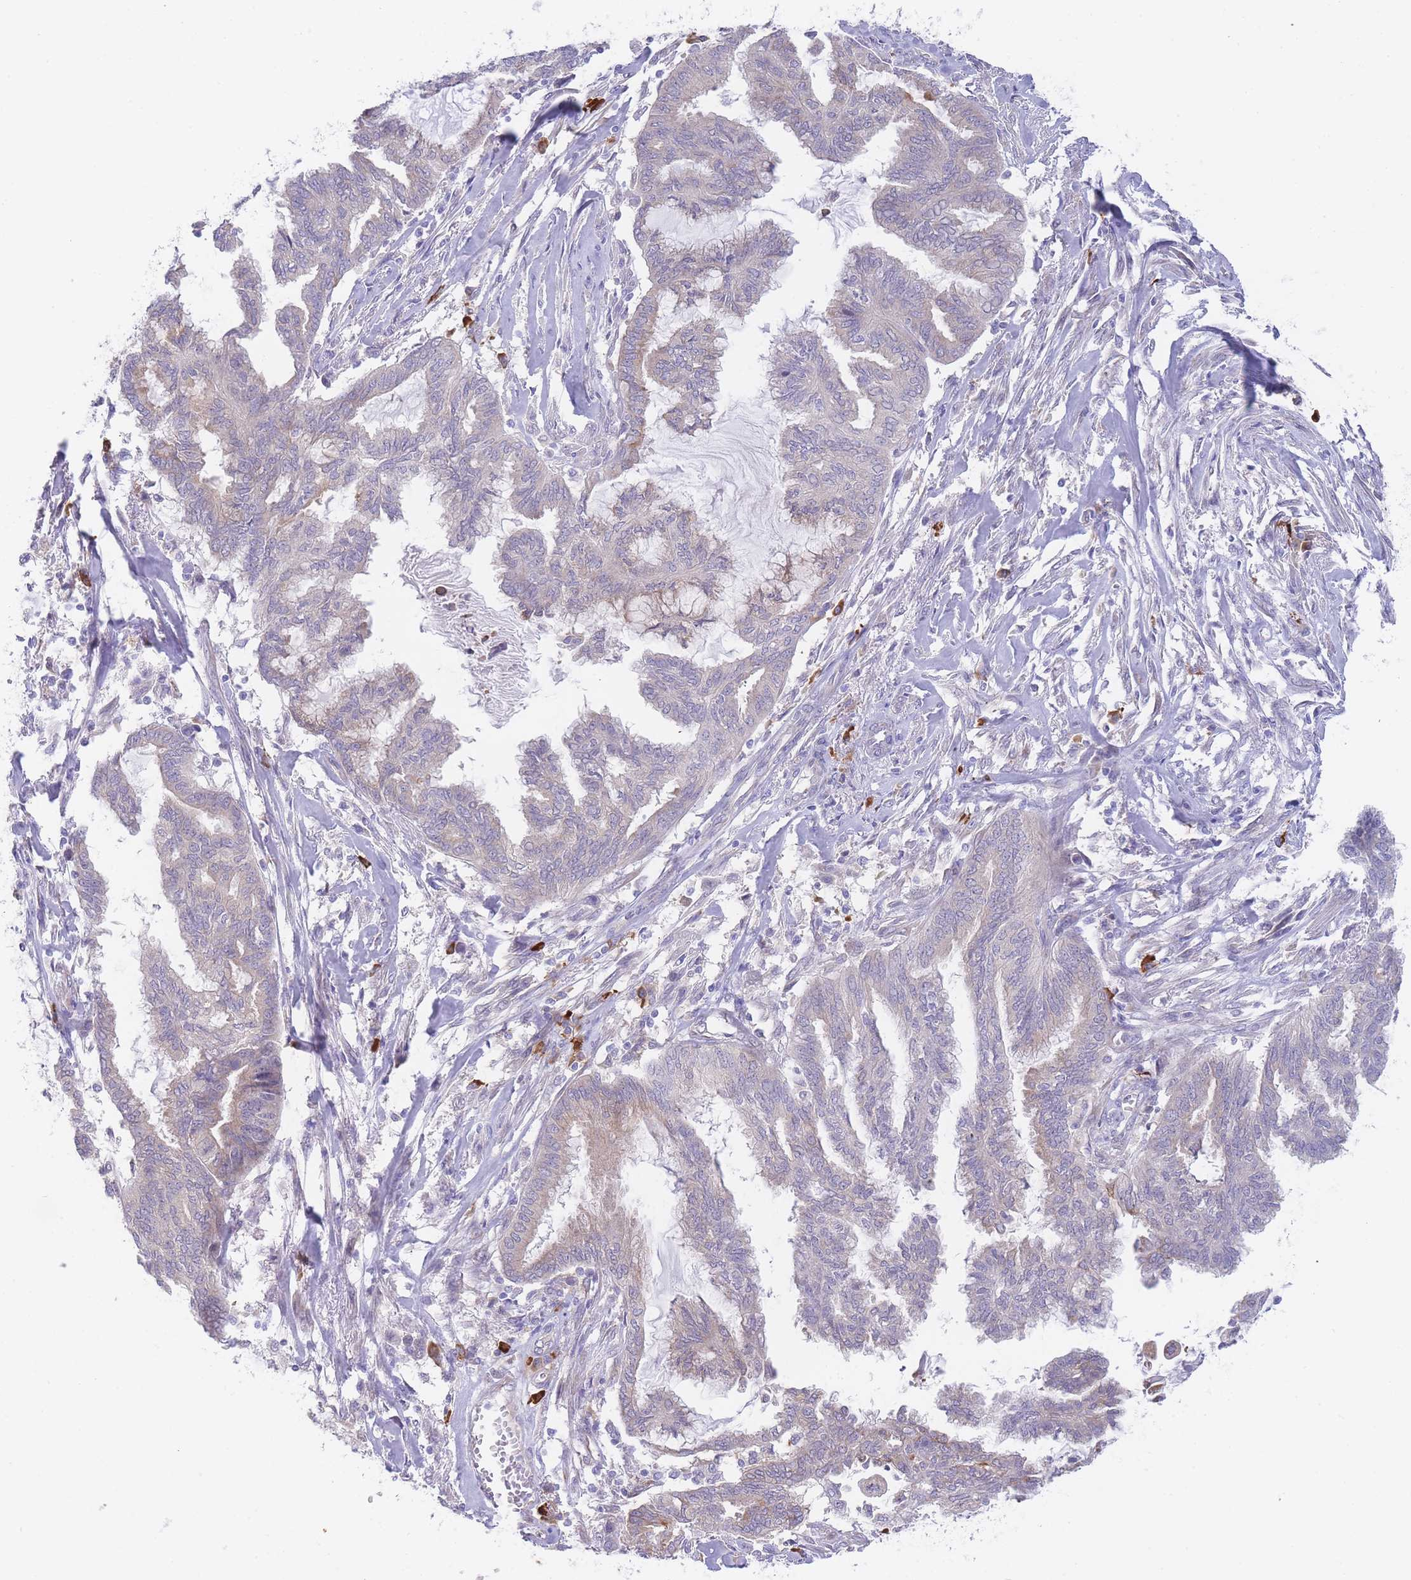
{"staining": {"intensity": "negative", "quantity": "none", "location": "none"}, "tissue": "endometrial cancer", "cell_type": "Tumor cells", "image_type": "cancer", "snomed": [{"axis": "morphology", "description": "Adenocarcinoma, NOS"}, {"axis": "topography", "description": "Endometrium"}], "caption": "Endometrial adenocarcinoma stained for a protein using immunohistochemistry (IHC) shows no positivity tumor cells.", "gene": "ZNF510", "patient": {"sex": "female", "age": 86}}